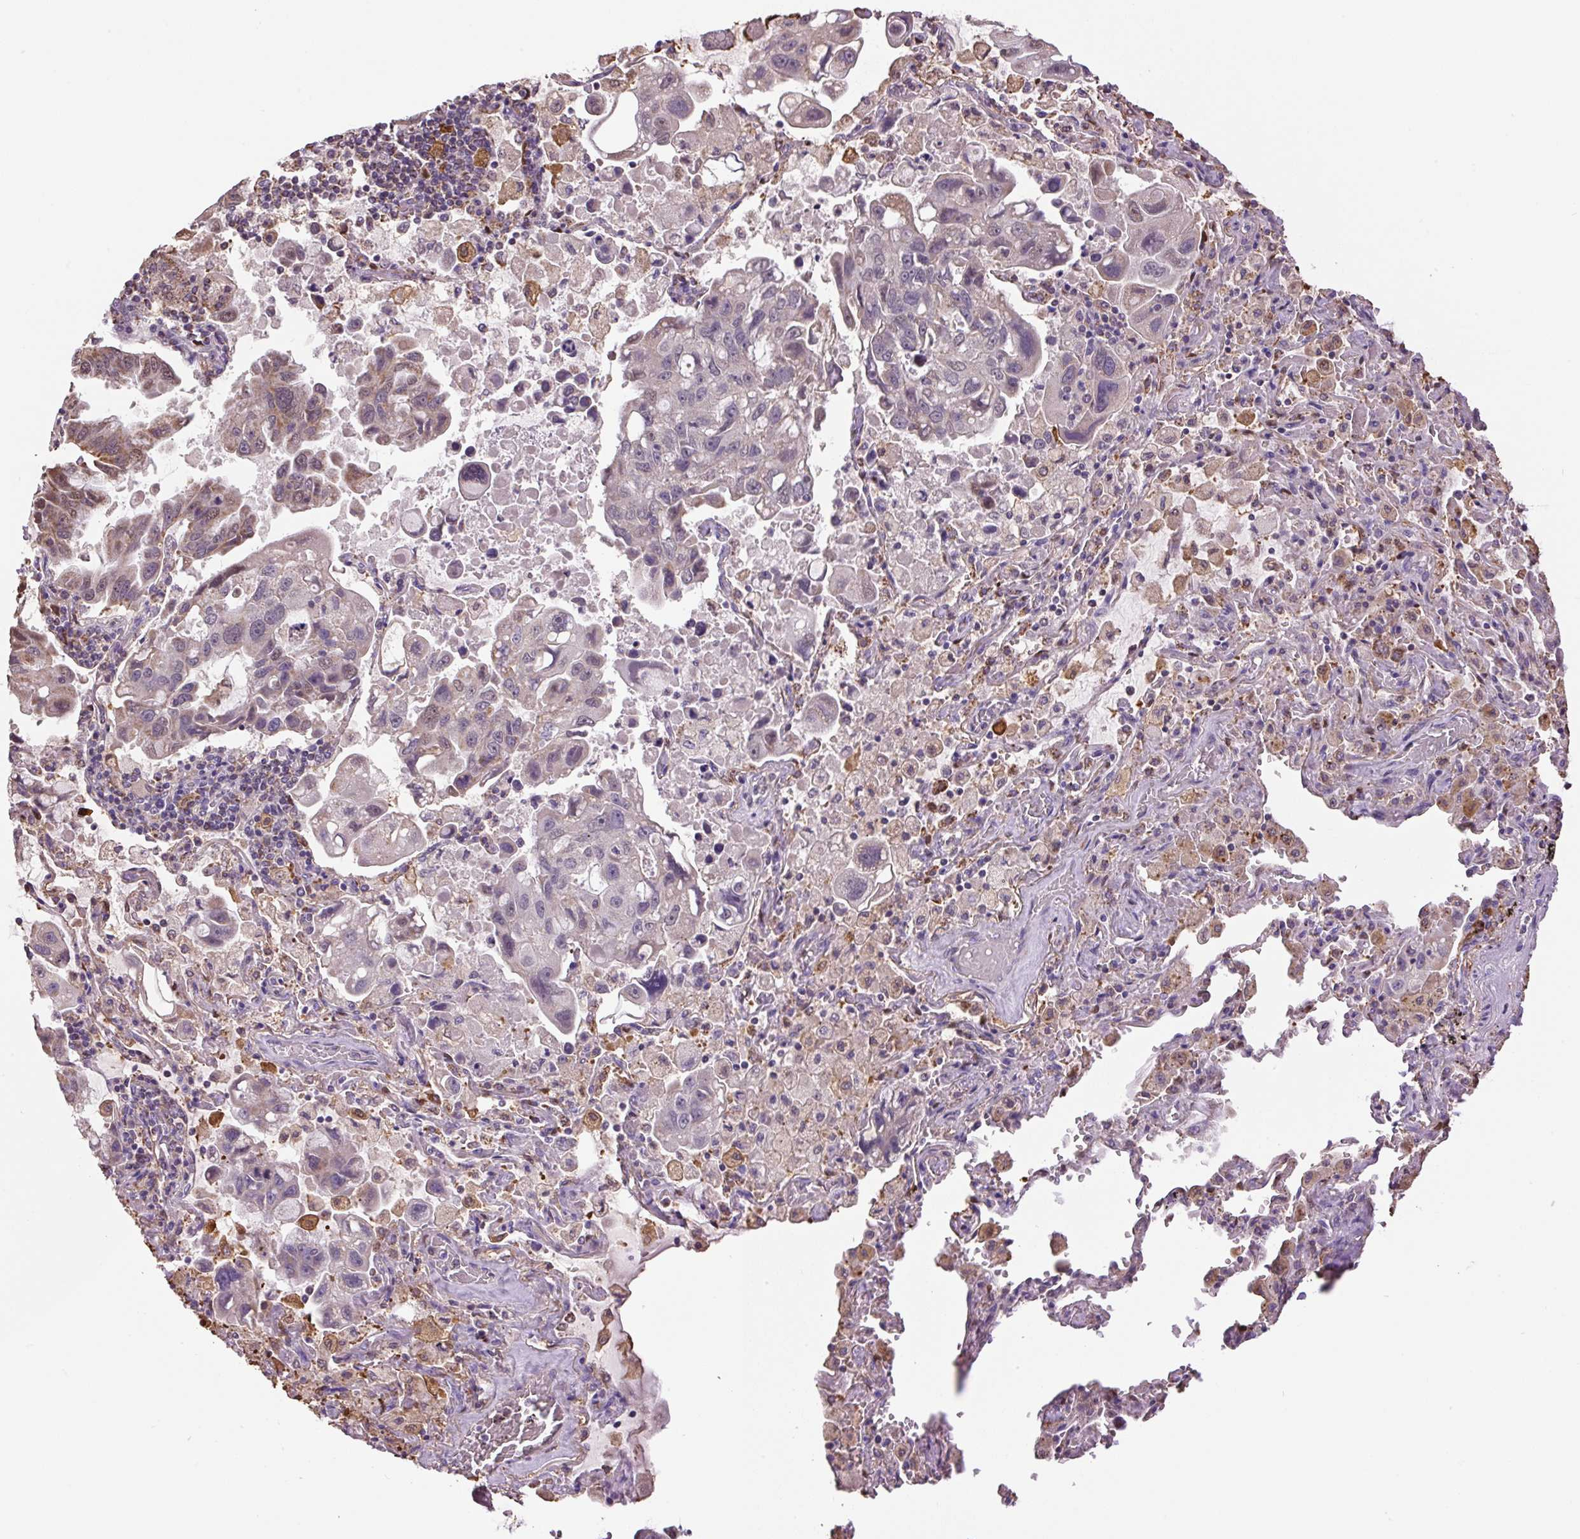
{"staining": {"intensity": "moderate", "quantity": "25%-75%", "location": "cytoplasmic/membranous,nuclear"}, "tissue": "lung cancer", "cell_type": "Tumor cells", "image_type": "cancer", "snomed": [{"axis": "morphology", "description": "Adenocarcinoma, NOS"}, {"axis": "topography", "description": "Lung"}], "caption": "Brown immunohistochemical staining in human lung adenocarcinoma shows moderate cytoplasmic/membranous and nuclear positivity in approximately 25%-75% of tumor cells. (Brightfield microscopy of DAB IHC at high magnification).", "gene": "SGF29", "patient": {"sex": "male", "age": 64}}